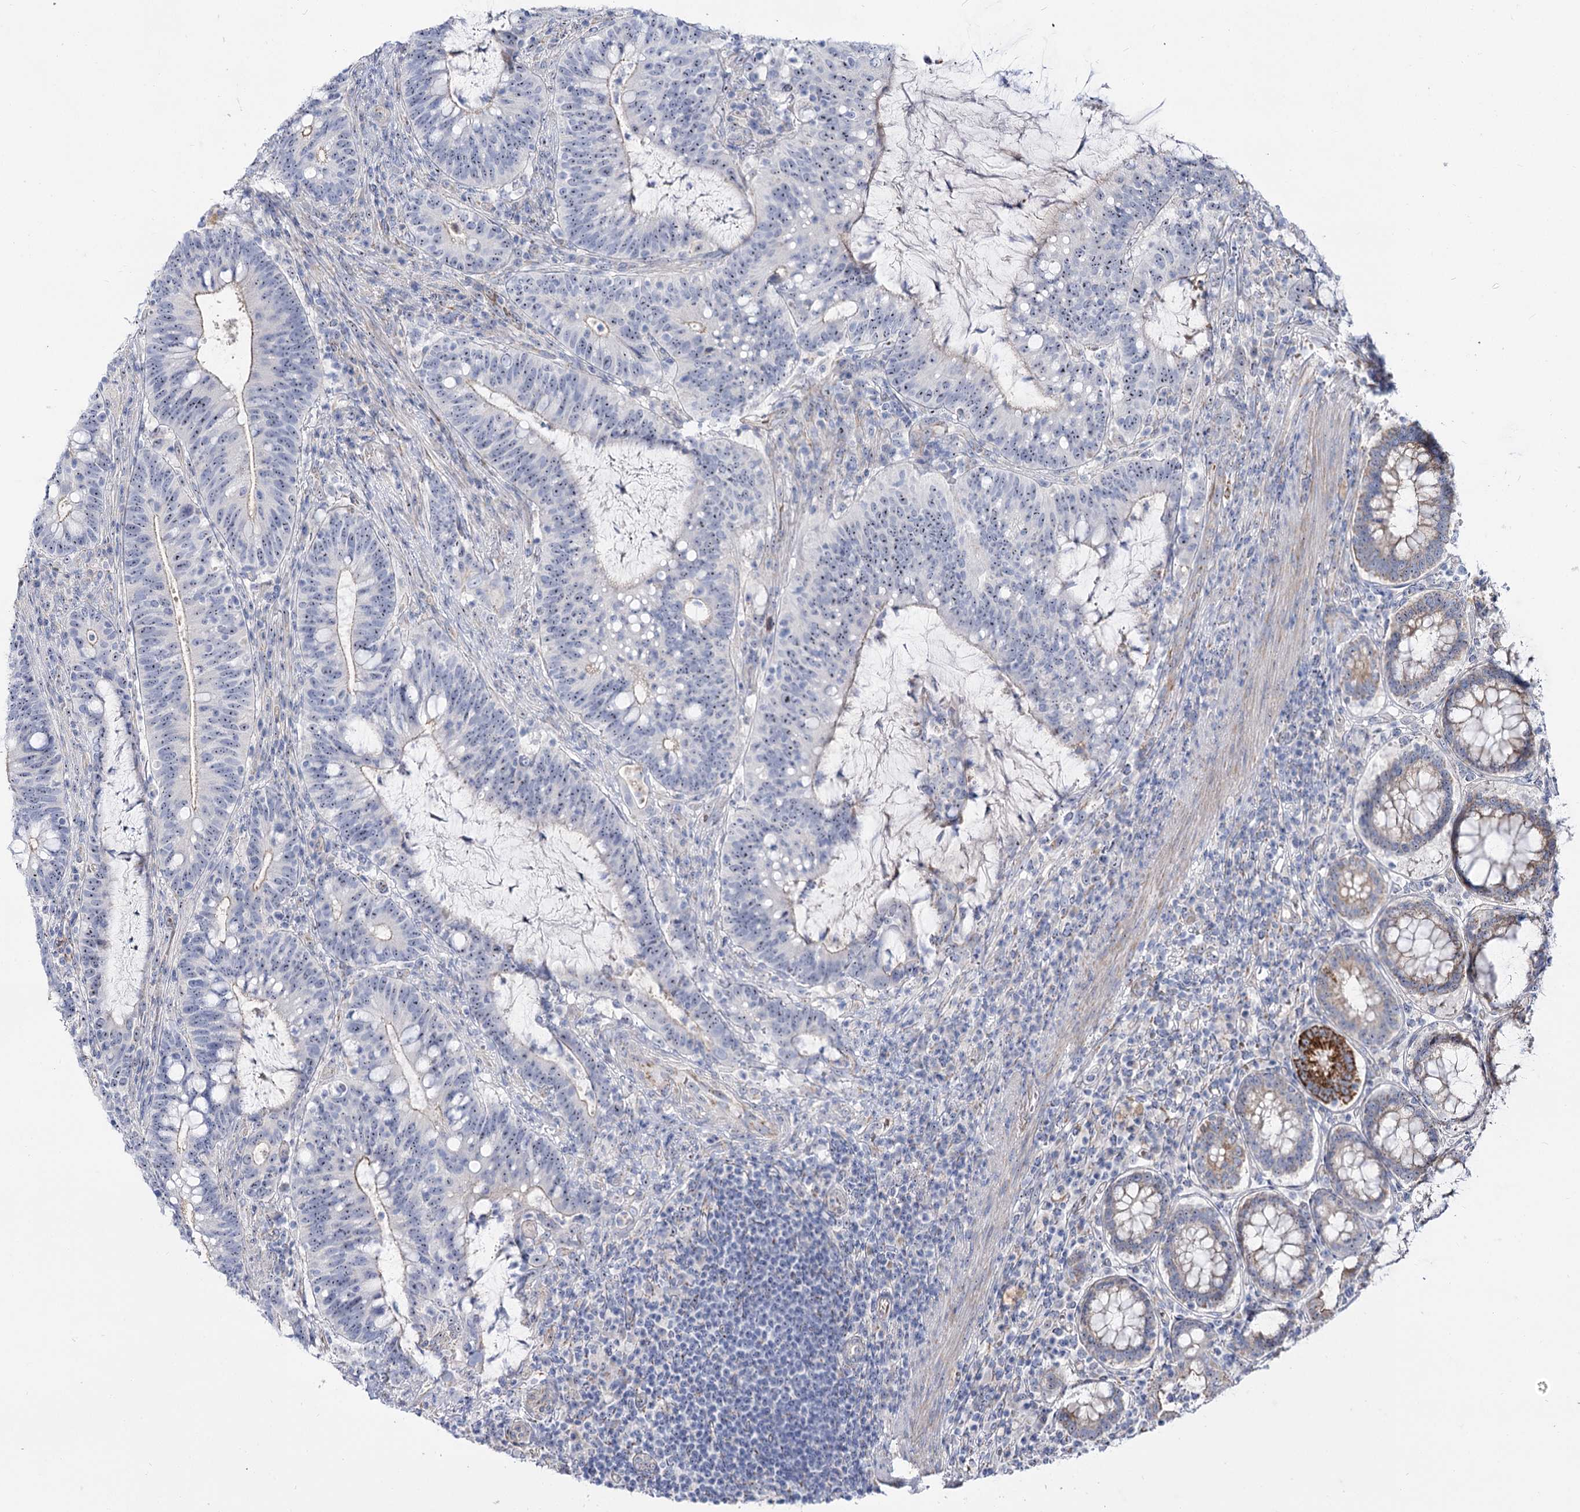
{"staining": {"intensity": "weak", "quantity": "<25%", "location": "cytoplasmic/membranous,nuclear"}, "tissue": "colorectal cancer", "cell_type": "Tumor cells", "image_type": "cancer", "snomed": [{"axis": "morphology", "description": "Adenocarcinoma, NOS"}, {"axis": "topography", "description": "Colon"}], "caption": "IHC of colorectal cancer exhibits no expression in tumor cells.", "gene": "SUOX", "patient": {"sex": "female", "age": 66}}